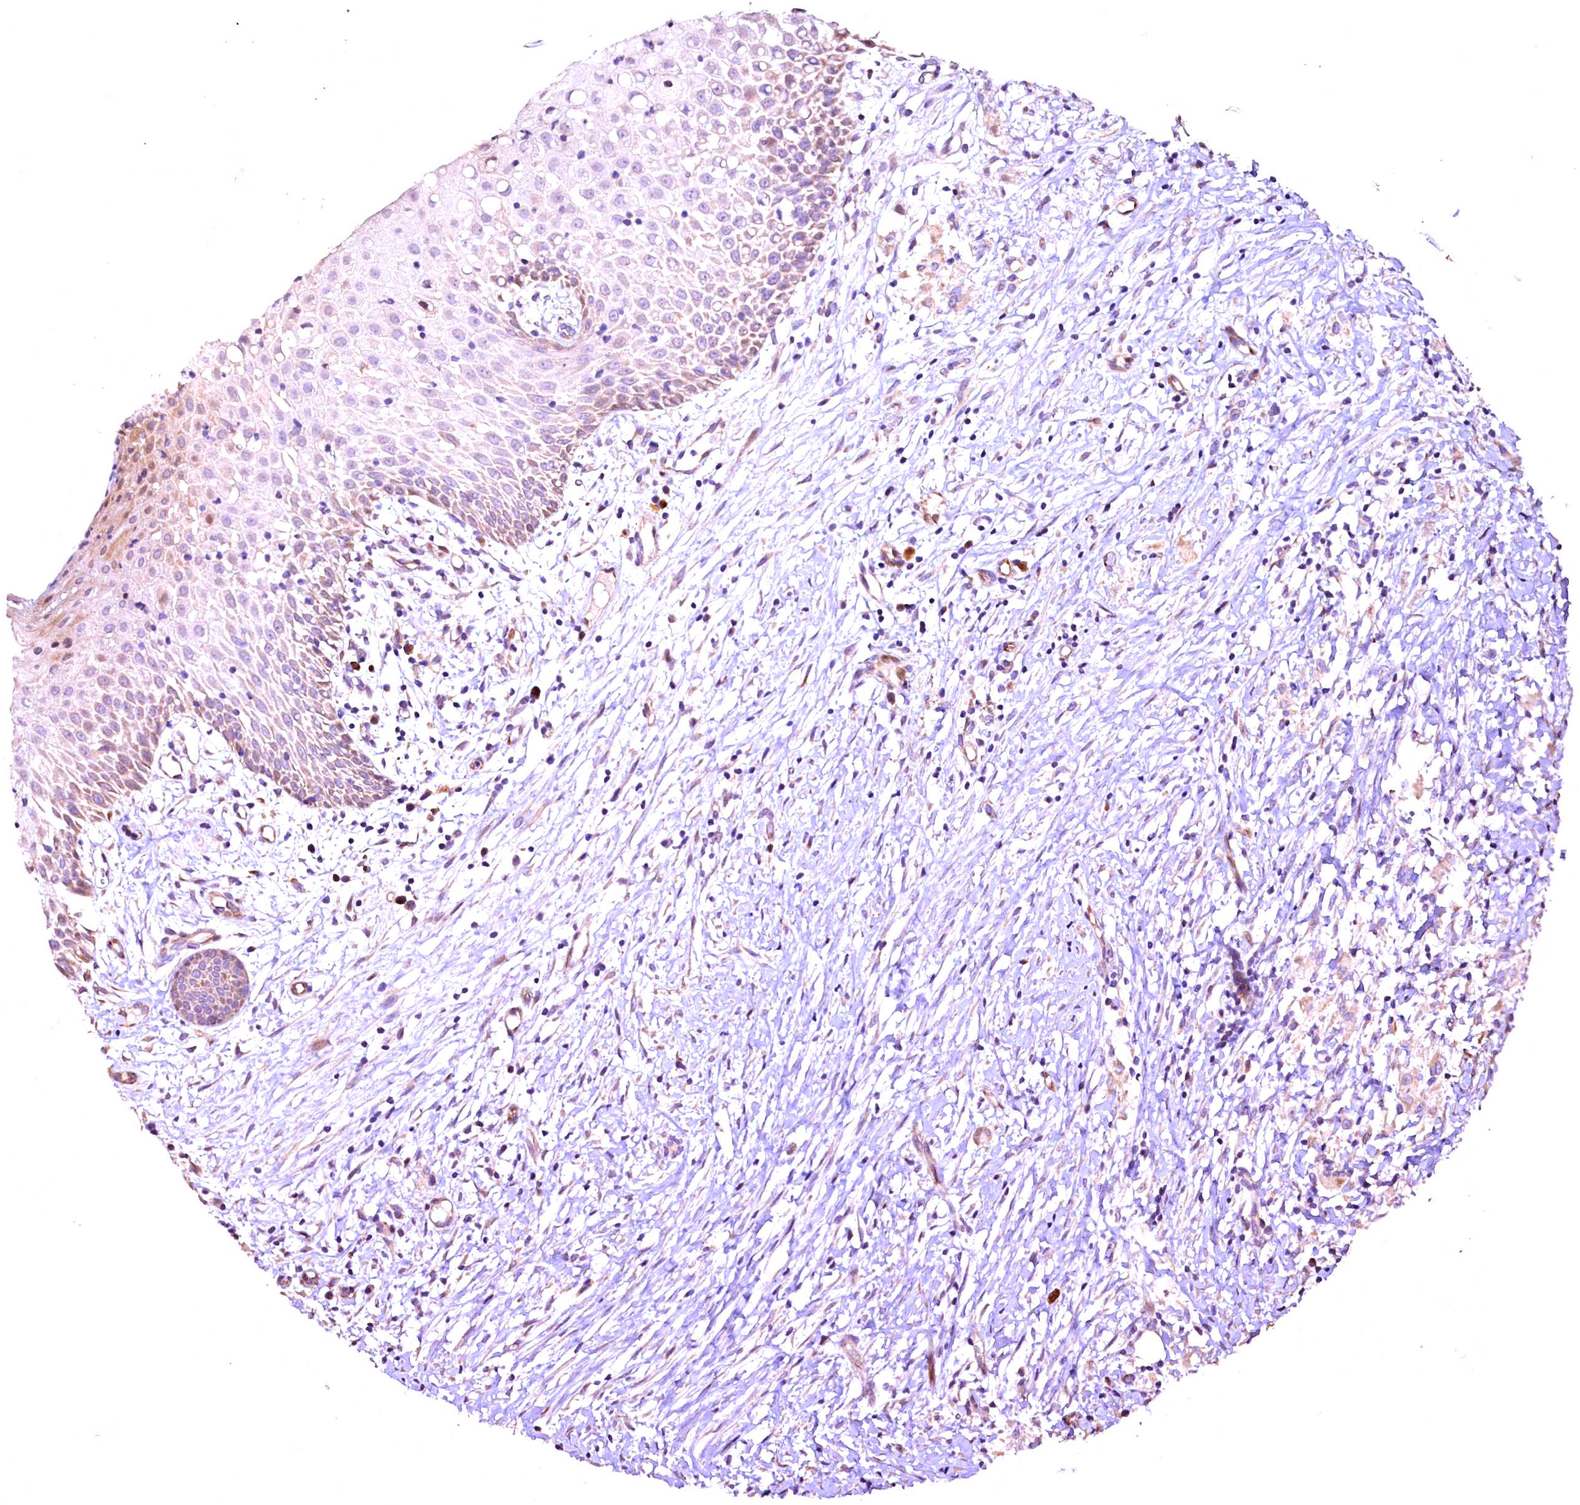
{"staining": {"intensity": "moderate", "quantity": "<25%", "location": "cytoplasmic/membranous,nuclear"}, "tissue": "oral mucosa", "cell_type": "Squamous epithelial cells", "image_type": "normal", "snomed": [{"axis": "morphology", "description": "Normal tissue, NOS"}, {"axis": "topography", "description": "Oral tissue"}], "caption": "Moderate cytoplasmic/membranous,nuclear positivity for a protein is identified in approximately <25% of squamous epithelial cells of benign oral mucosa using immunohistochemistry.", "gene": "RPUSD2", "patient": {"sex": "female", "age": 69}}